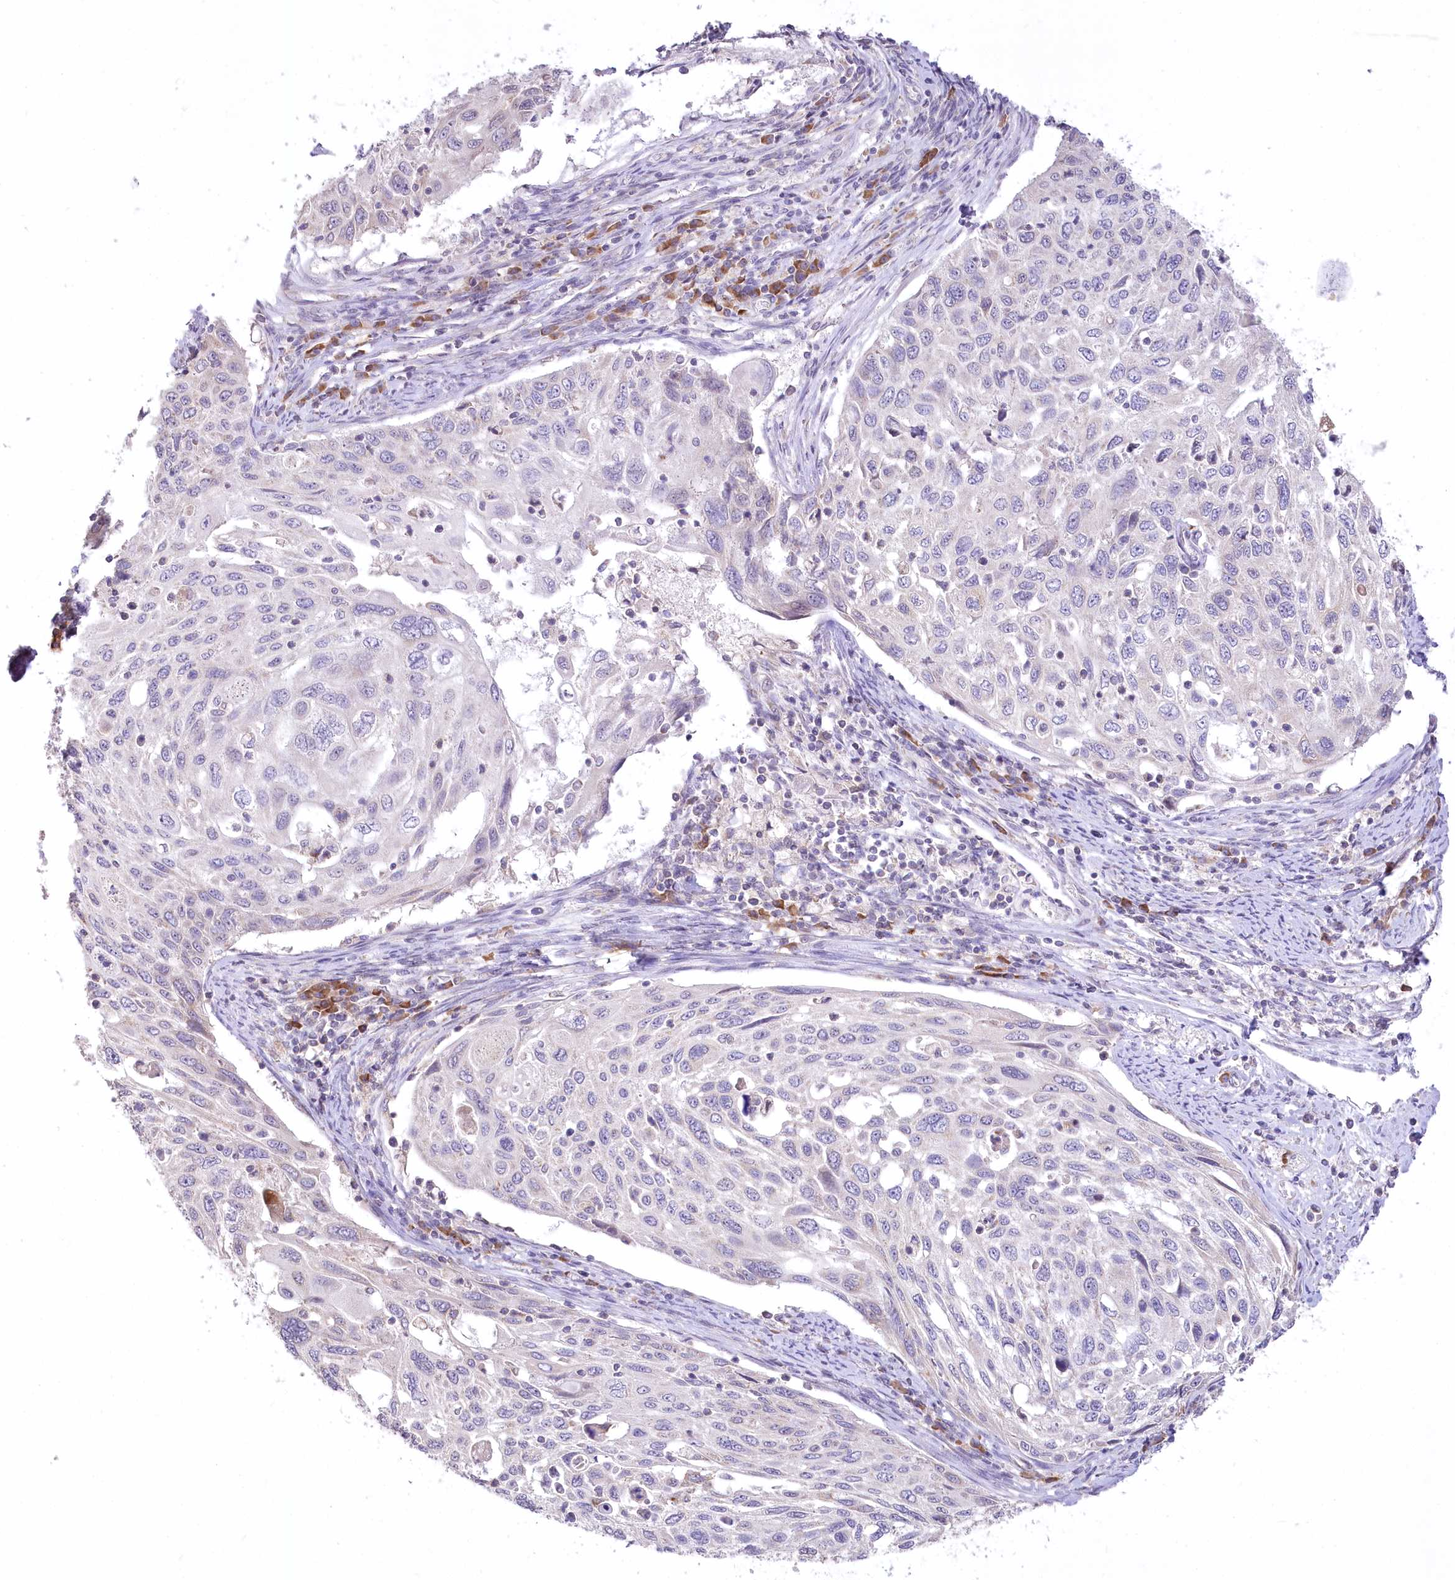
{"staining": {"intensity": "negative", "quantity": "none", "location": "none"}, "tissue": "cervical cancer", "cell_type": "Tumor cells", "image_type": "cancer", "snomed": [{"axis": "morphology", "description": "Squamous cell carcinoma, NOS"}, {"axis": "topography", "description": "Cervix"}], "caption": "Immunohistochemical staining of human cervical squamous cell carcinoma demonstrates no significant staining in tumor cells.", "gene": "STT3B", "patient": {"sex": "female", "age": 70}}